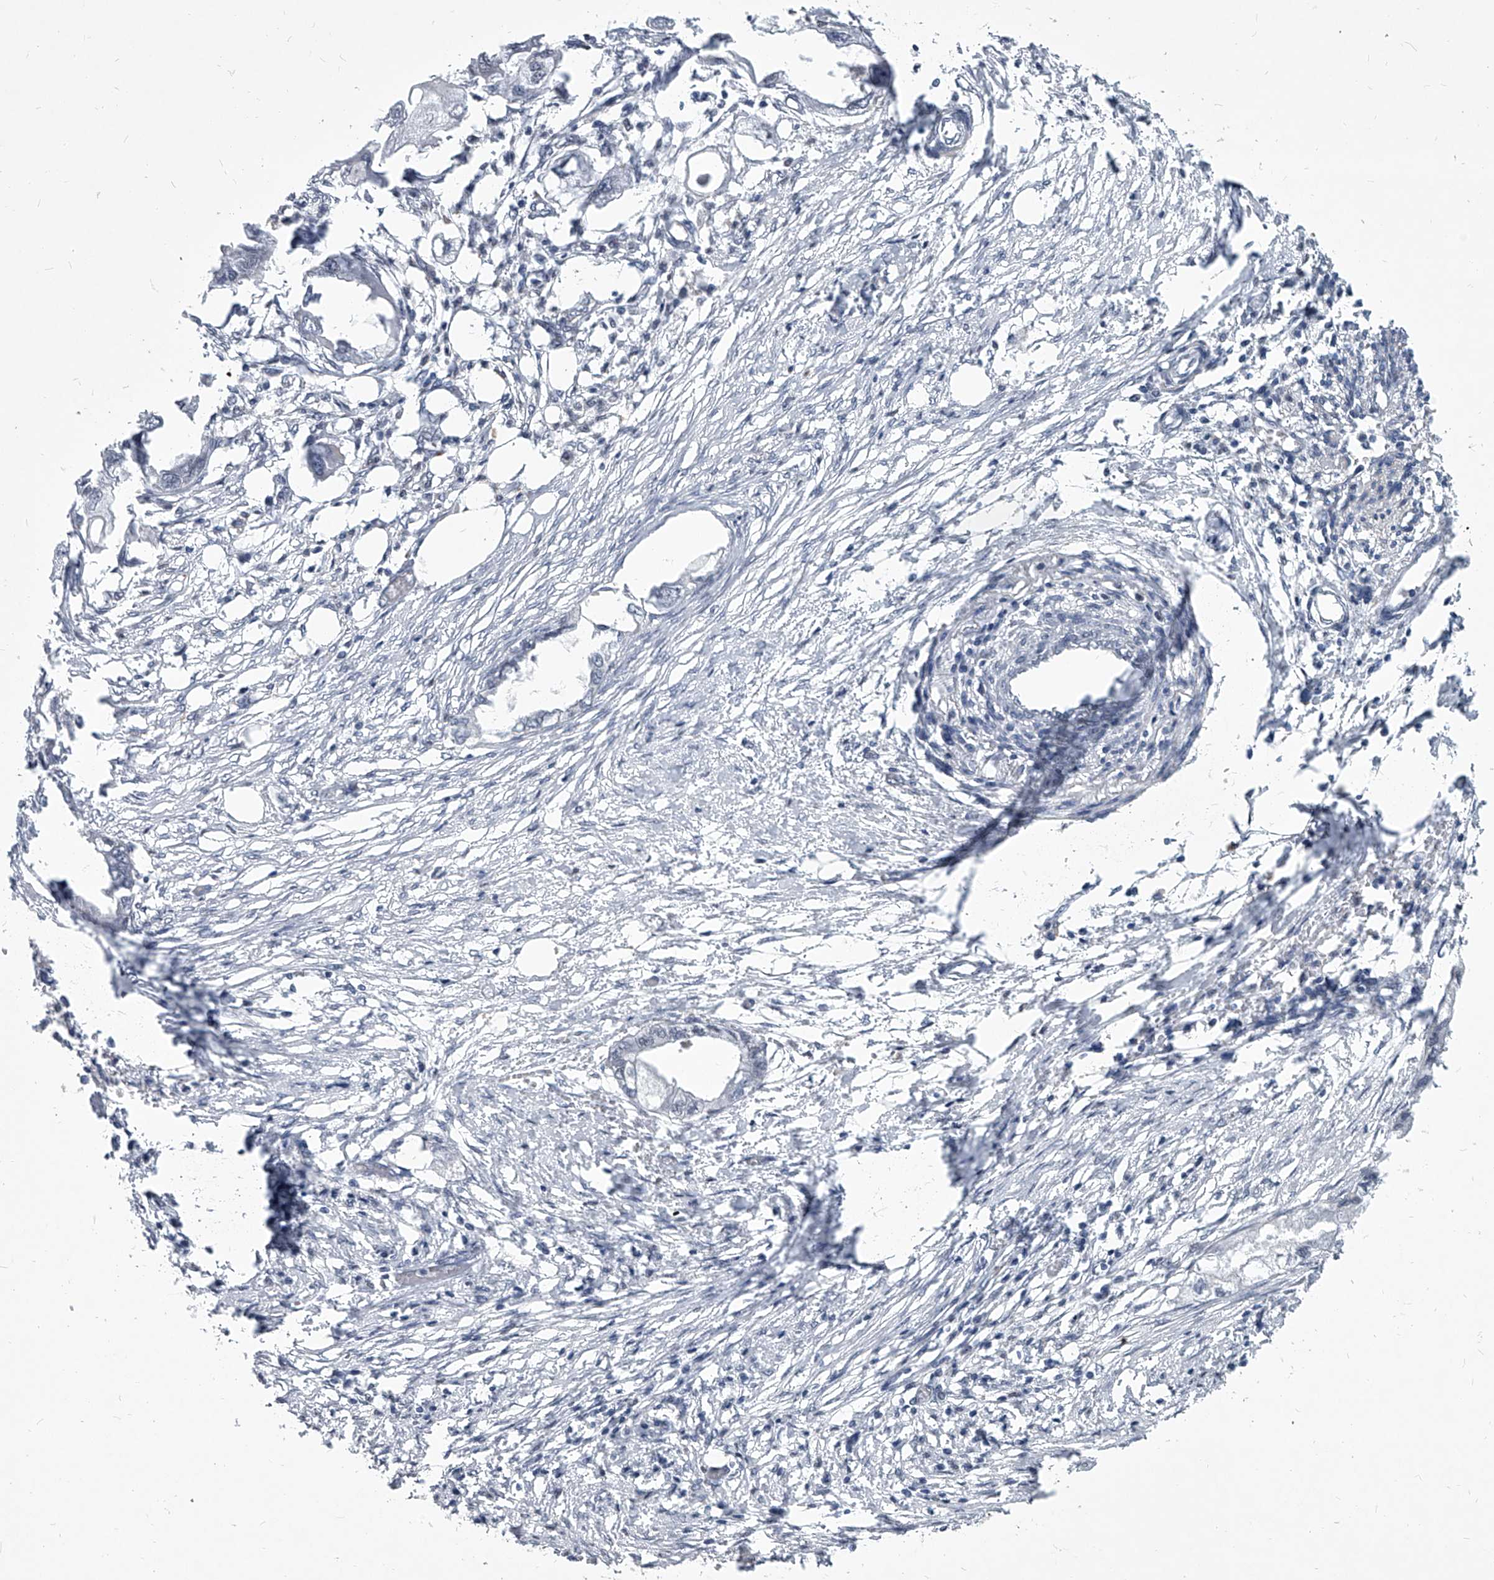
{"staining": {"intensity": "negative", "quantity": "none", "location": "none"}, "tissue": "endometrial cancer", "cell_type": "Tumor cells", "image_type": "cancer", "snomed": [{"axis": "morphology", "description": "Adenocarcinoma, NOS"}, {"axis": "morphology", "description": "Adenocarcinoma, metastatic, NOS"}, {"axis": "topography", "description": "Adipose tissue"}, {"axis": "topography", "description": "Endometrium"}], "caption": "Immunohistochemistry micrograph of neoplastic tissue: human metastatic adenocarcinoma (endometrial) stained with DAB shows no significant protein positivity in tumor cells.", "gene": "PPIL4", "patient": {"sex": "female", "age": 67}}